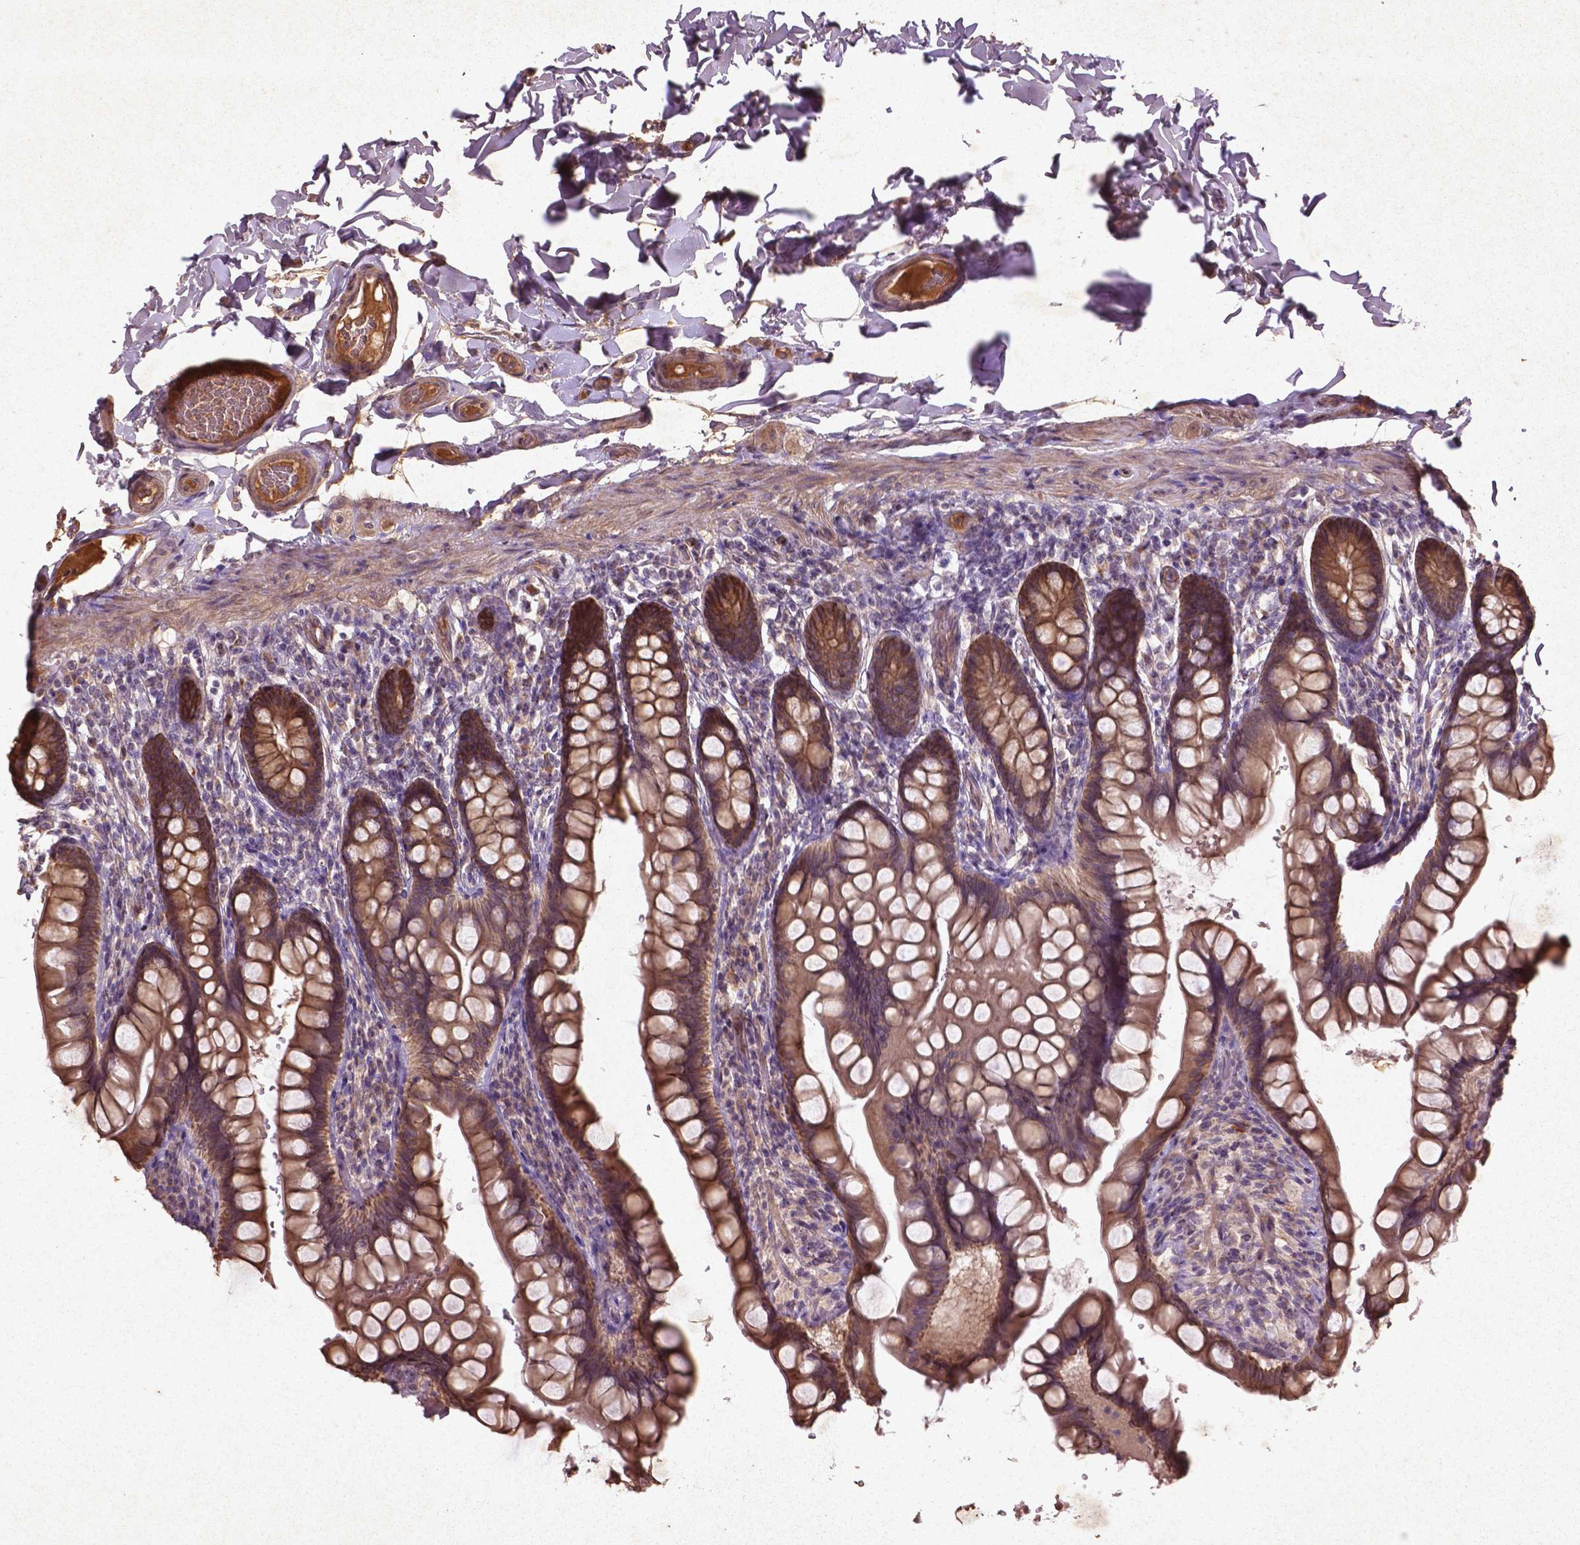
{"staining": {"intensity": "moderate", "quantity": ">75%", "location": "cytoplasmic/membranous"}, "tissue": "small intestine", "cell_type": "Glandular cells", "image_type": "normal", "snomed": [{"axis": "morphology", "description": "Normal tissue, NOS"}, {"axis": "topography", "description": "Small intestine"}], "caption": "Immunohistochemistry of unremarkable human small intestine displays medium levels of moderate cytoplasmic/membranous staining in about >75% of glandular cells.", "gene": "COQ2", "patient": {"sex": "male", "age": 70}}